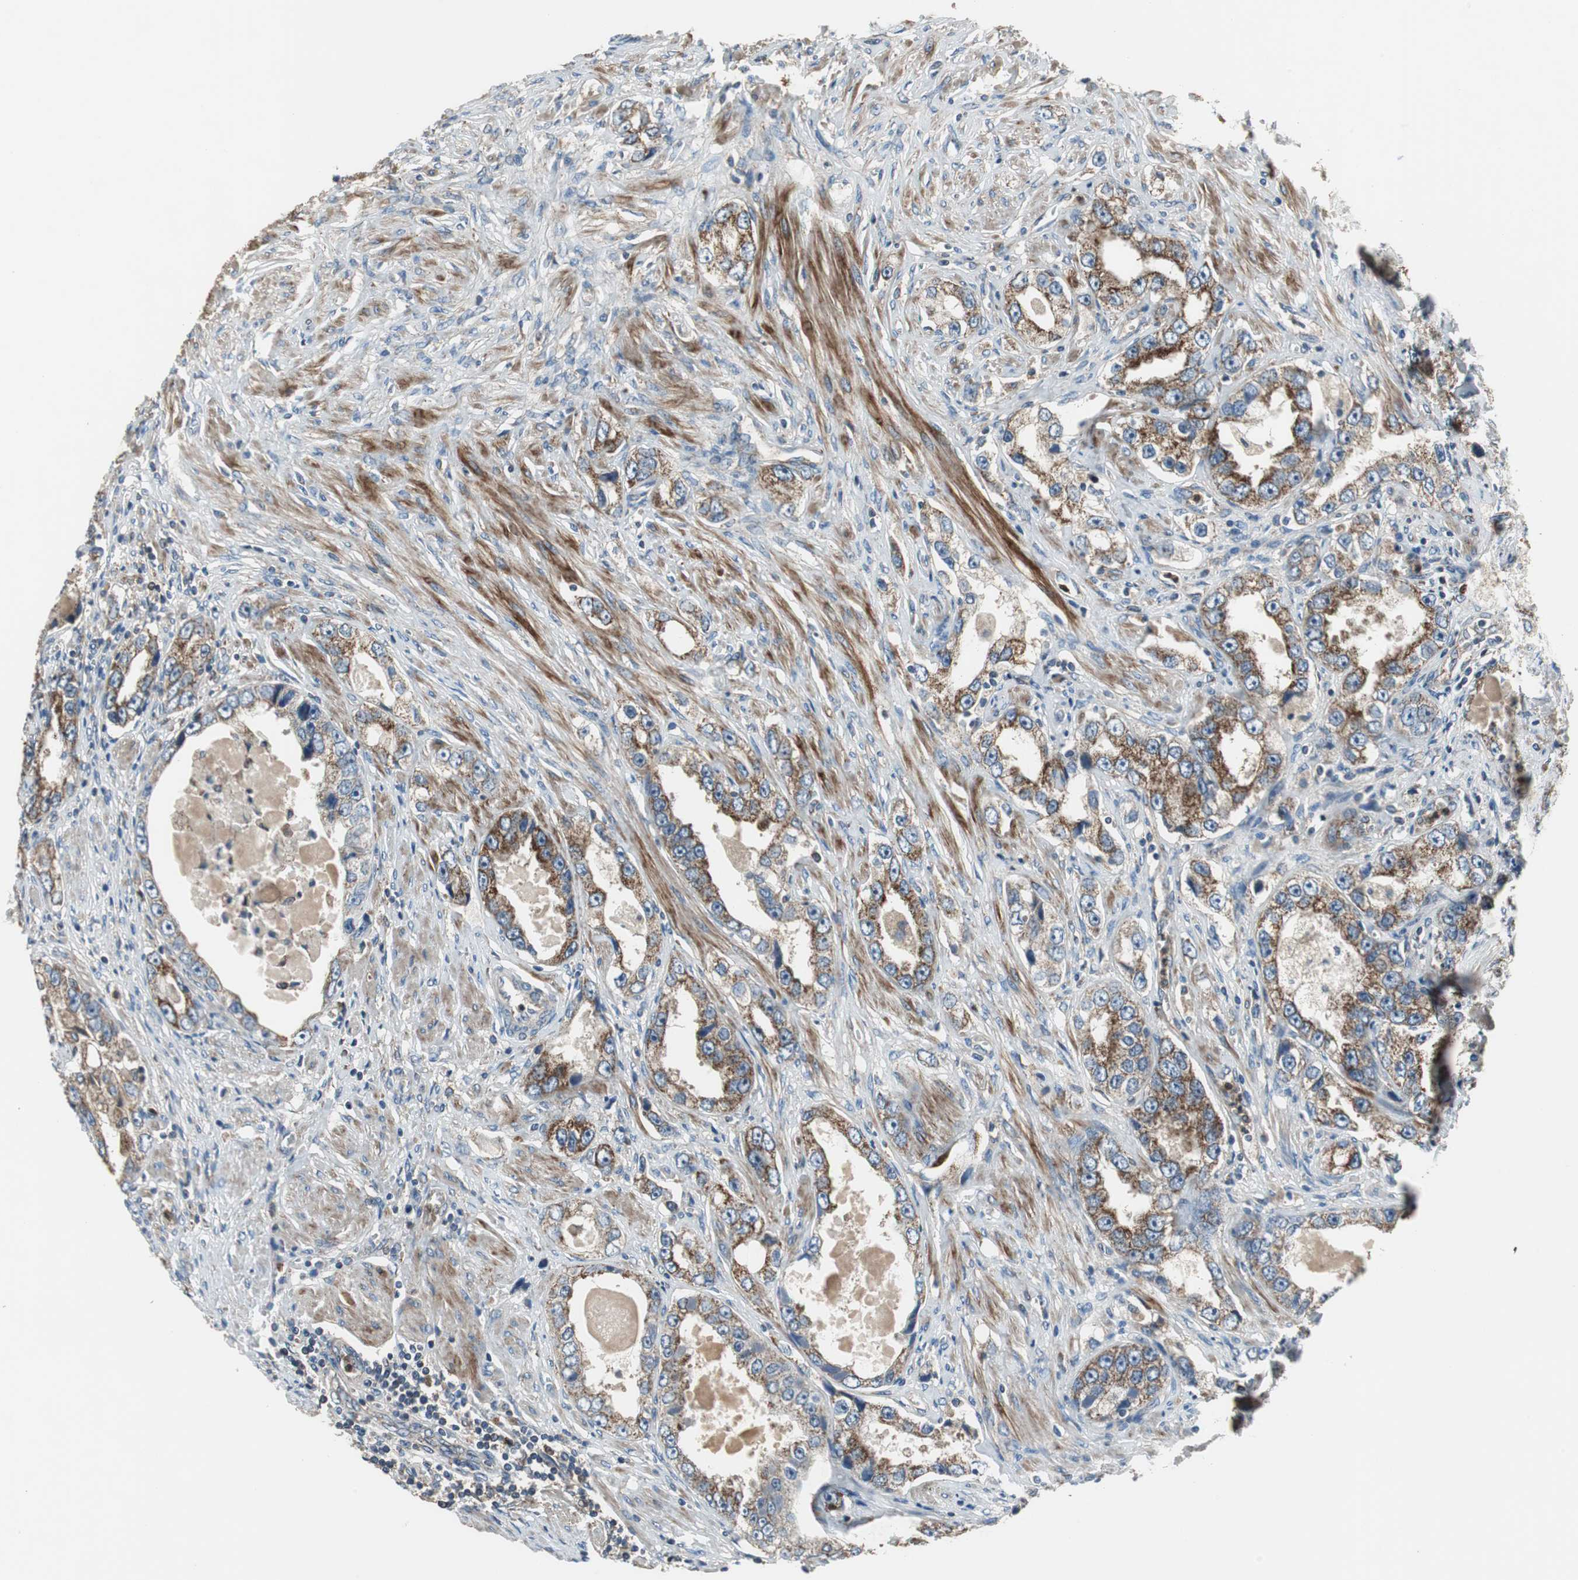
{"staining": {"intensity": "strong", "quantity": ">75%", "location": "cytoplasmic/membranous"}, "tissue": "prostate cancer", "cell_type": "Tumor cells", "image_type": "cancer", "snomed": [{"axis": "morphology", "description": "Adenocarcinoma, High grade"}, {"axis": "topography", "description": "Prostate"}], "caption": "Strong cytoplasmic/membranous protein expression is identified in about >75% of tumor cells in adenocarcinoma (high-grade) (prostate).", "gene": "PI4KB", "patient": {"sex": "male", "age": 63}}